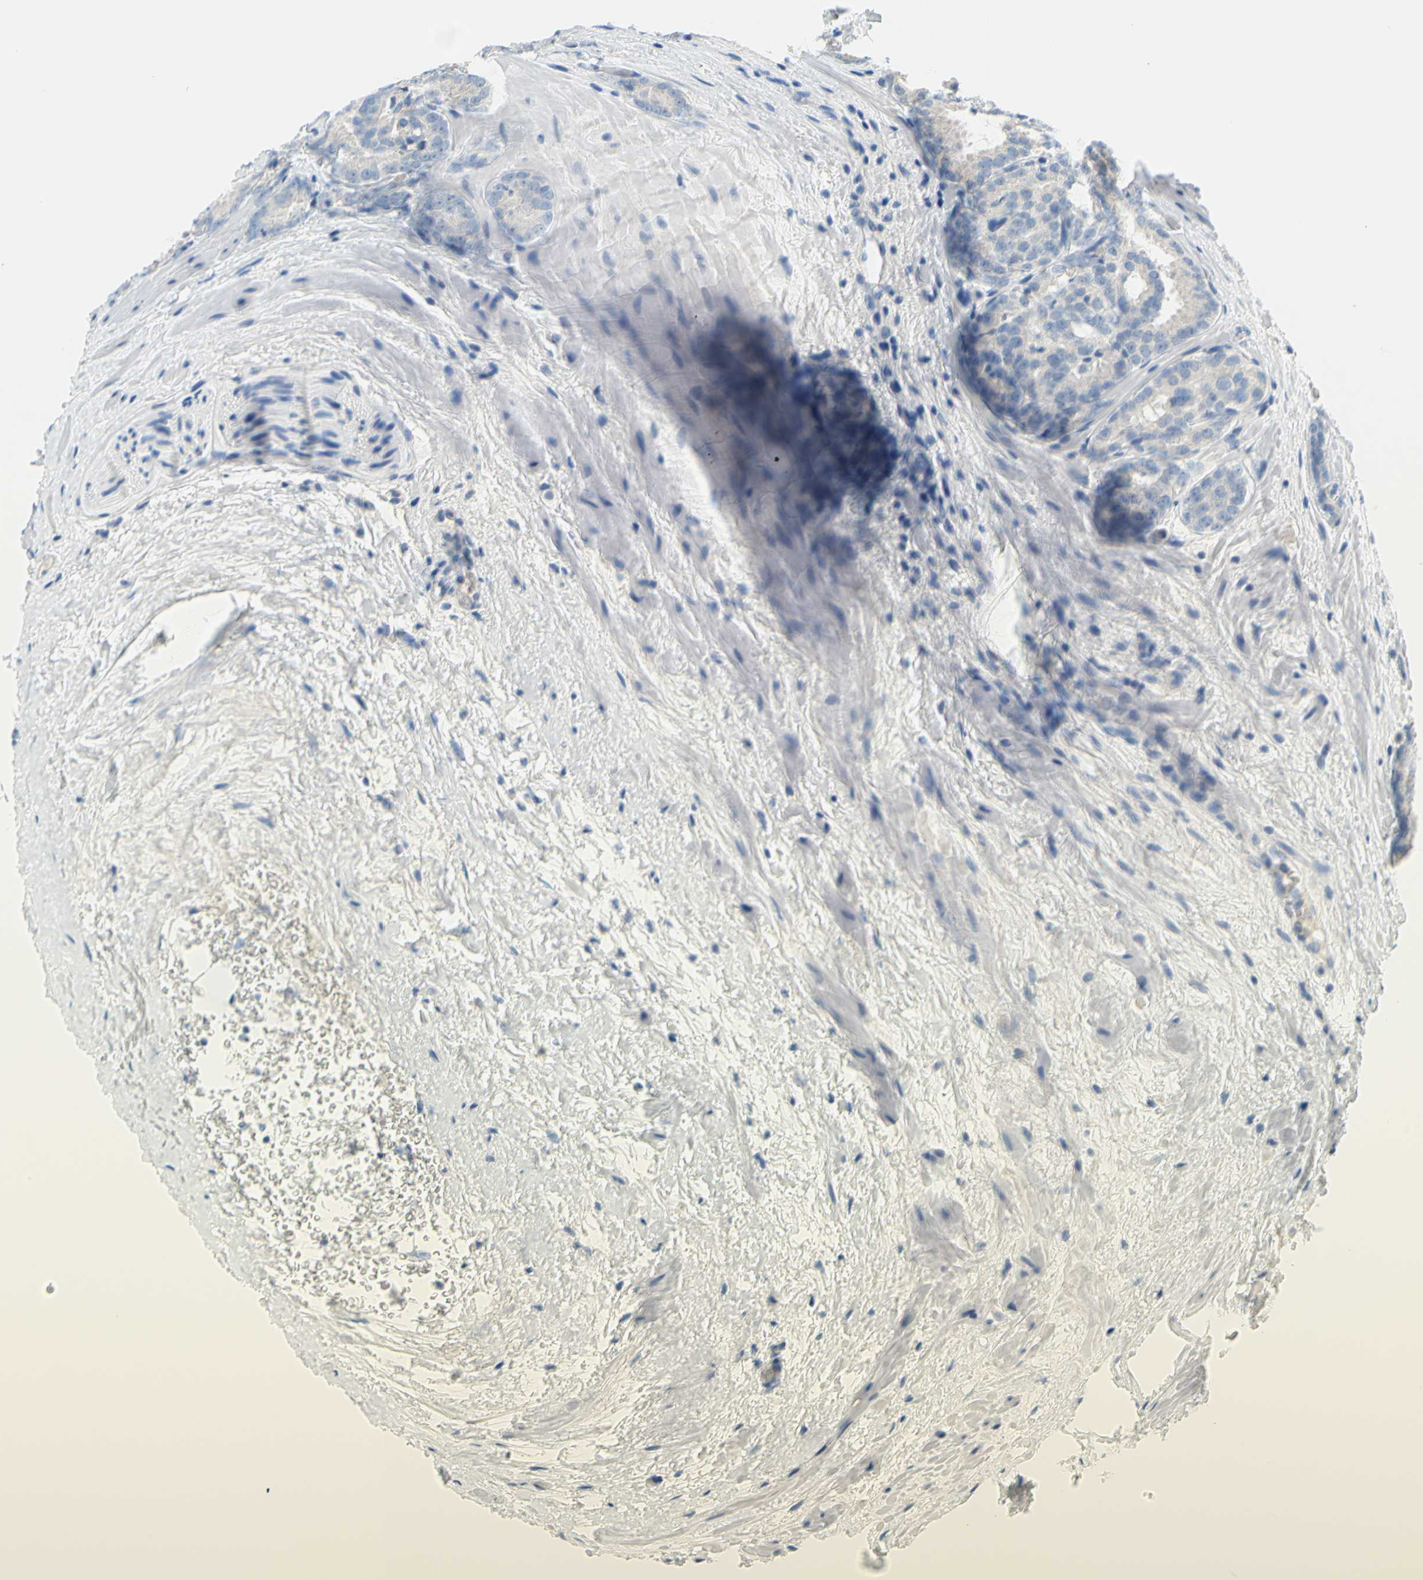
{"staining": {"intensity": "negative", "quantity": "none", "location": "none"}, "tissue": "prostate cancer", "cell_type": "Tumor cells", "image_type": "cancer", "snomed": [{"axis": "morphology", "description": "Adenocarcinoma, High grade"}, {"axis": "topography", "description": "Prostate"}], "caption": "This histopathology image is of prostate cancer stained with IHC to label a protein in brown with the nuclei are counter-stained blue. There is no expression in tumor cells.", "gene": "DCT", "patient": {"sex": "male", "age": 64}}